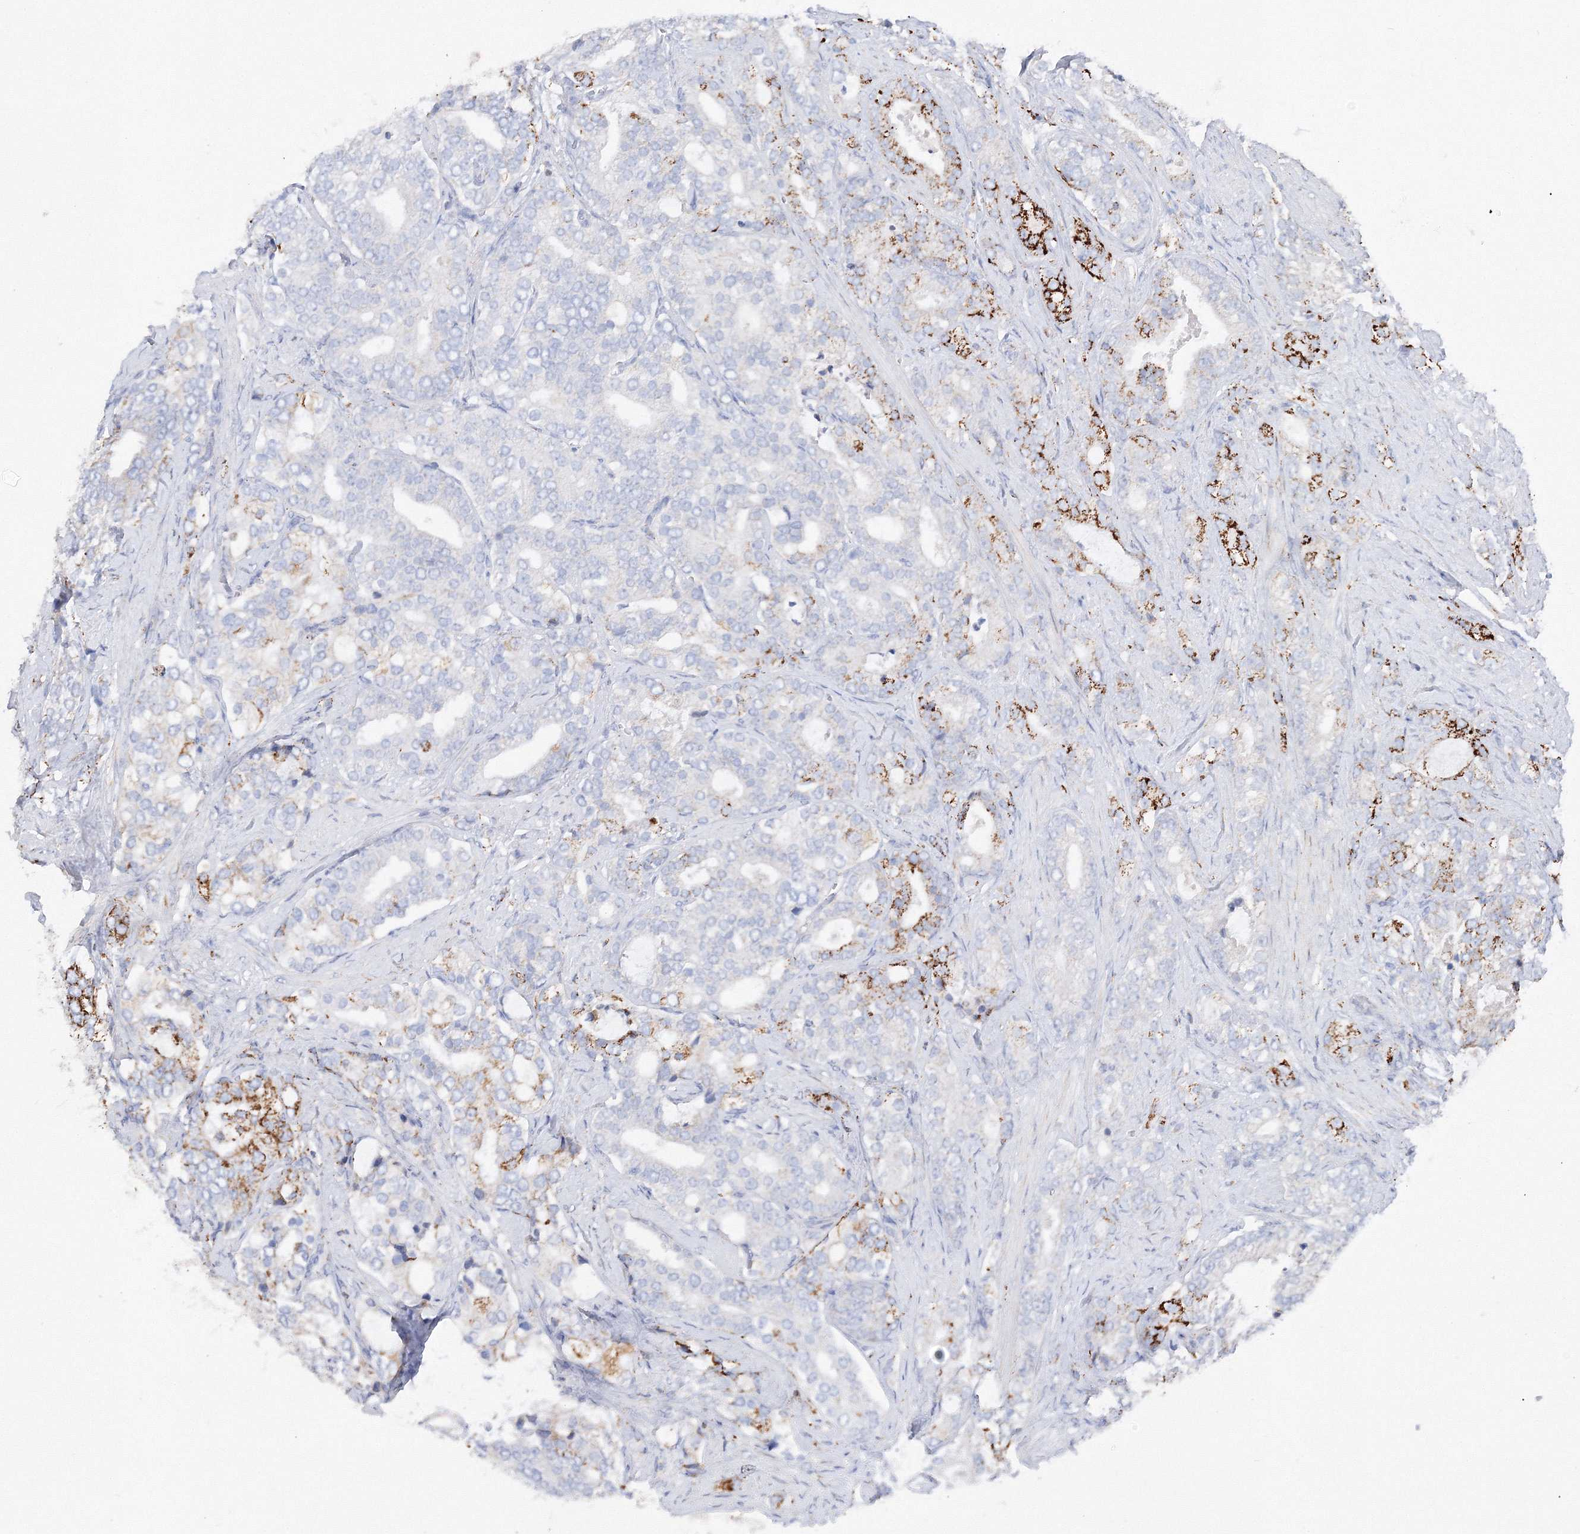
{"staining": {"intensity": "strong", "quantity": "<25%", "location": "cytoplasmic/membranous"}, "tissue": "prostate cancer", "cell_type": "Tumor cells", "image_type": "cancer", "snomed": [{"axis": "morphology", "description": "Adenocarcinoma, High grade"}, {"axis": "topography", "description": "Prostate and seminal vesicle, NOS"}], "caption": "Adenocarcinoma (high-grade) (prostate) tissue demonstrates strong cytoplasmic/membranous expression in about <25% of tumor cells, visualized by immunohistochemistry.", "gene": "MERTK", "patient": {"sex": "male", "age": 67}}